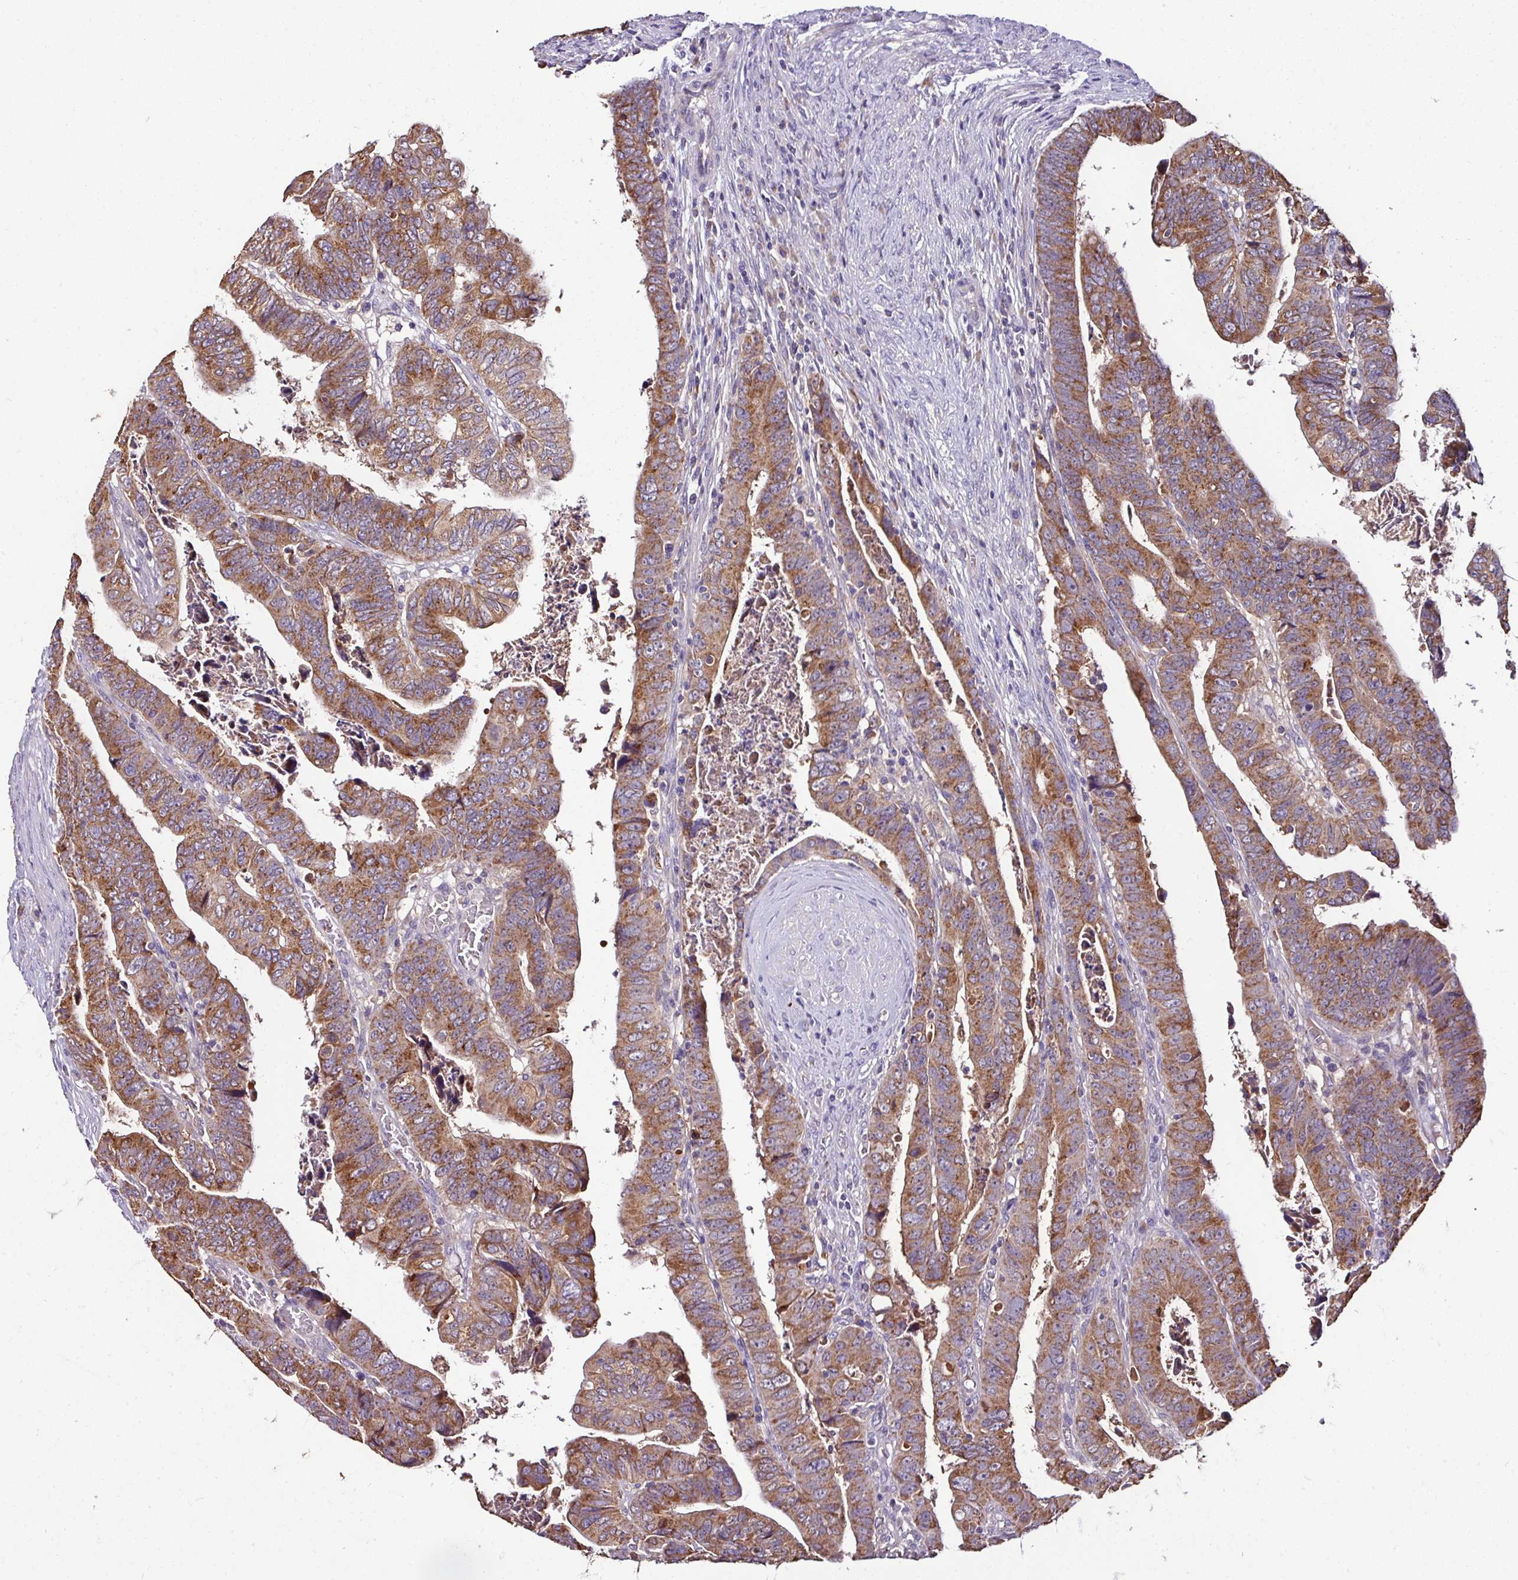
{"staining": {"intensity": "moderate", "quantity": ">75%", "location": "cytoplasmic/membranous"}, "tissue": "colorectal cancer", "cell_type": "Tumor cells", "image_type": "cancer", "snomed": [{"axis": "morphology", "description": "Normal tissue, NOS"}, {"axis": "morphology", "description": "Adenocarcinoma, NOS"}, {"axis": "topography", "description": "Rectum"}], "caption": "Moderate cytoplasmic/membranous staining is appreciated in about >75% of tumor cells in colorectal cancer. Ihc stains the protein in brown and the nuclei are stained blue.", "gene": "CPD", "patient": {"sex": "female", "age": 65}}